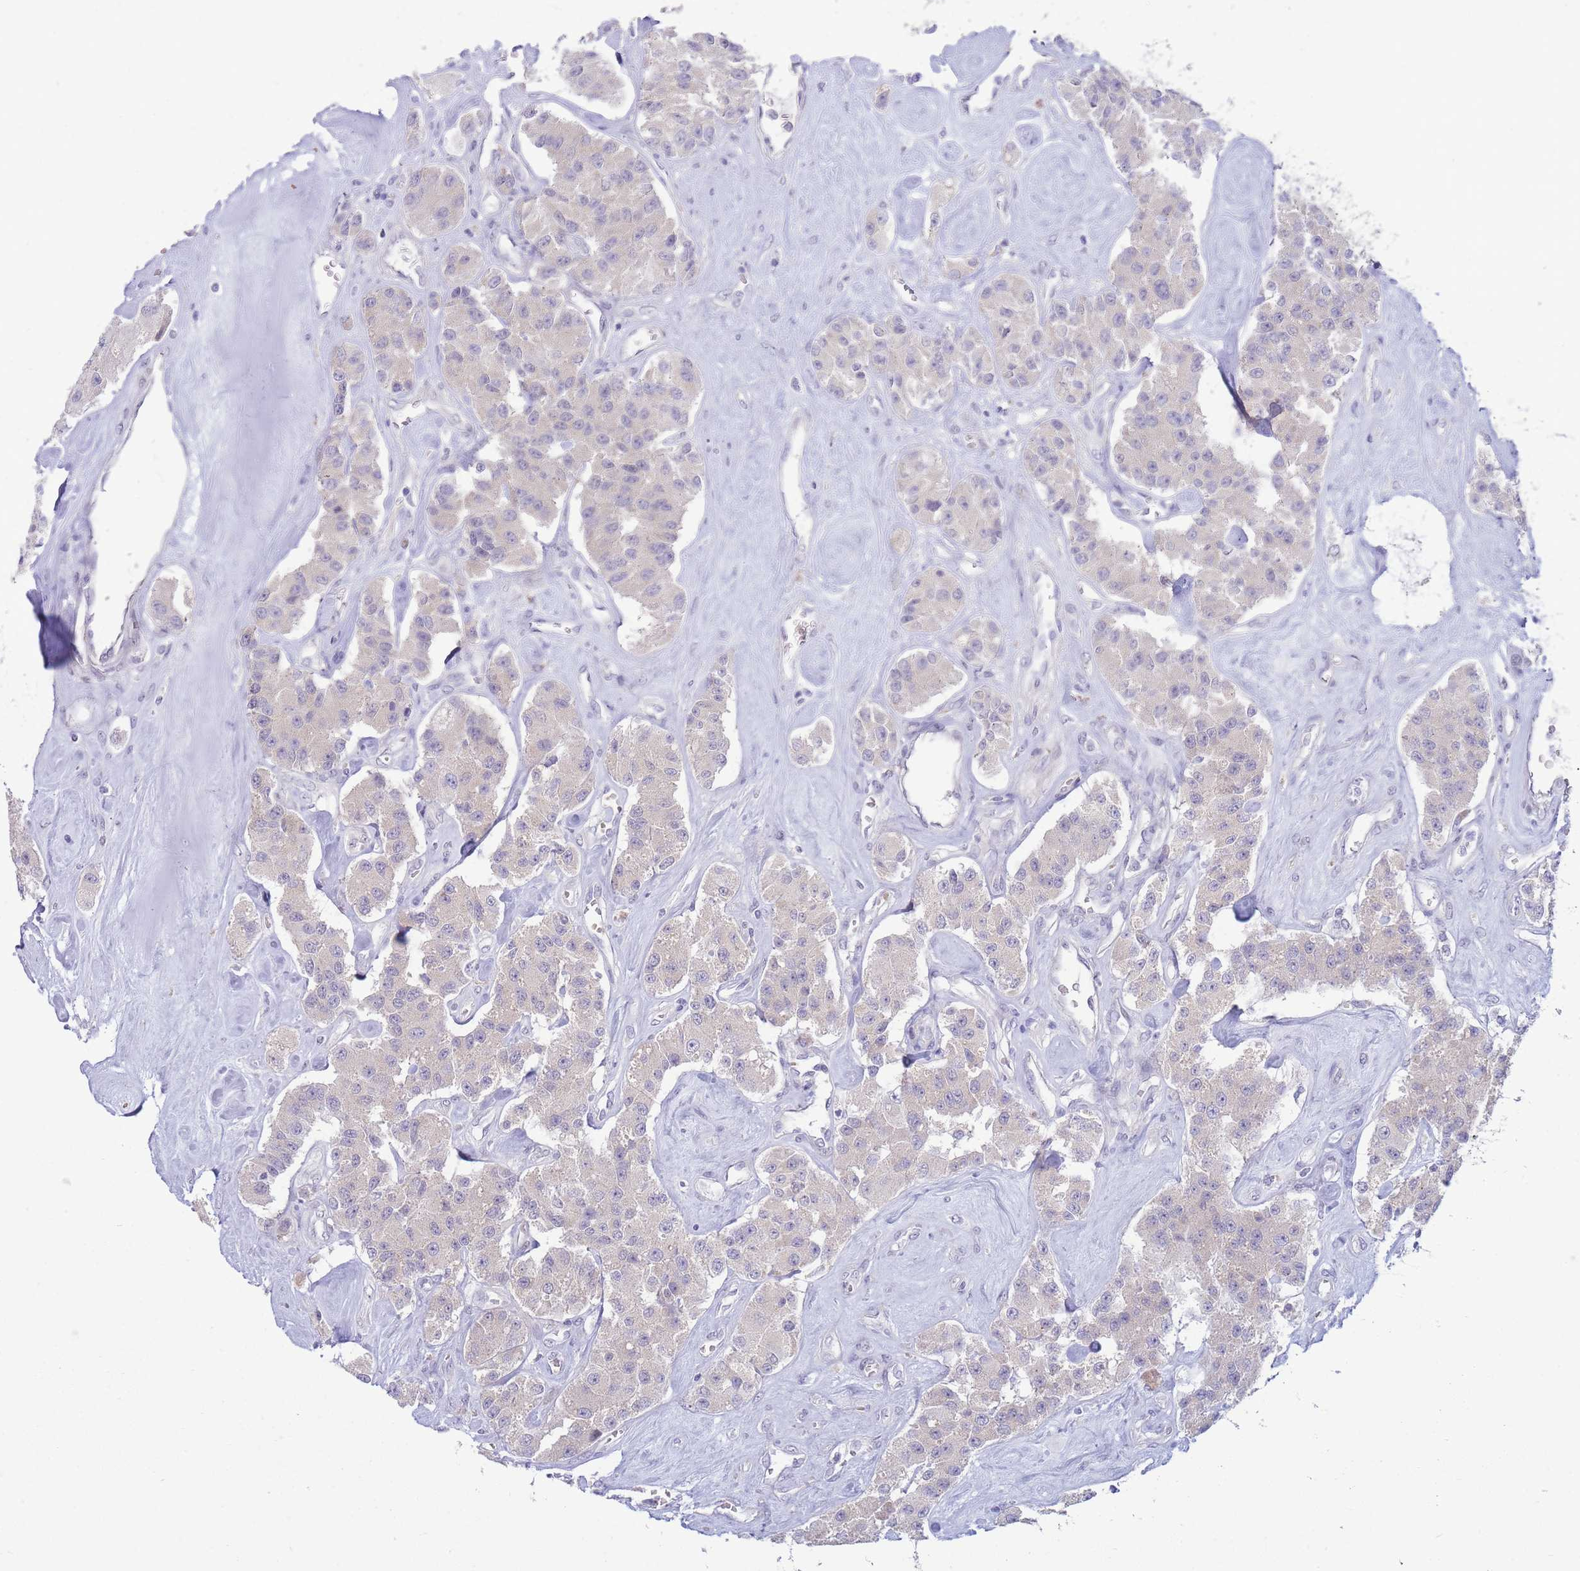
{"staining": {"intensity": "negative", "quantity": "none", "location": "none"}, "tissue": "carcinoid", "cell_type": "Tumor cells", "image_type": "cancer", "snomed": [{"axis": "morphology", "description": "Carcinoid, malignant, NOS"}, {"axis": "topography", "description": "Pancreas"}], "caption": "High power microscopy histopathology image of an immunohistochemistry micrograph of carcinoid, revealing no significant positivity in tumor cells. (Immunohistochemistry (ihc), brightfield microscopy, high magnification).", "gene": "FBXO46", "patient": {"sex": "male", "age": 41}}